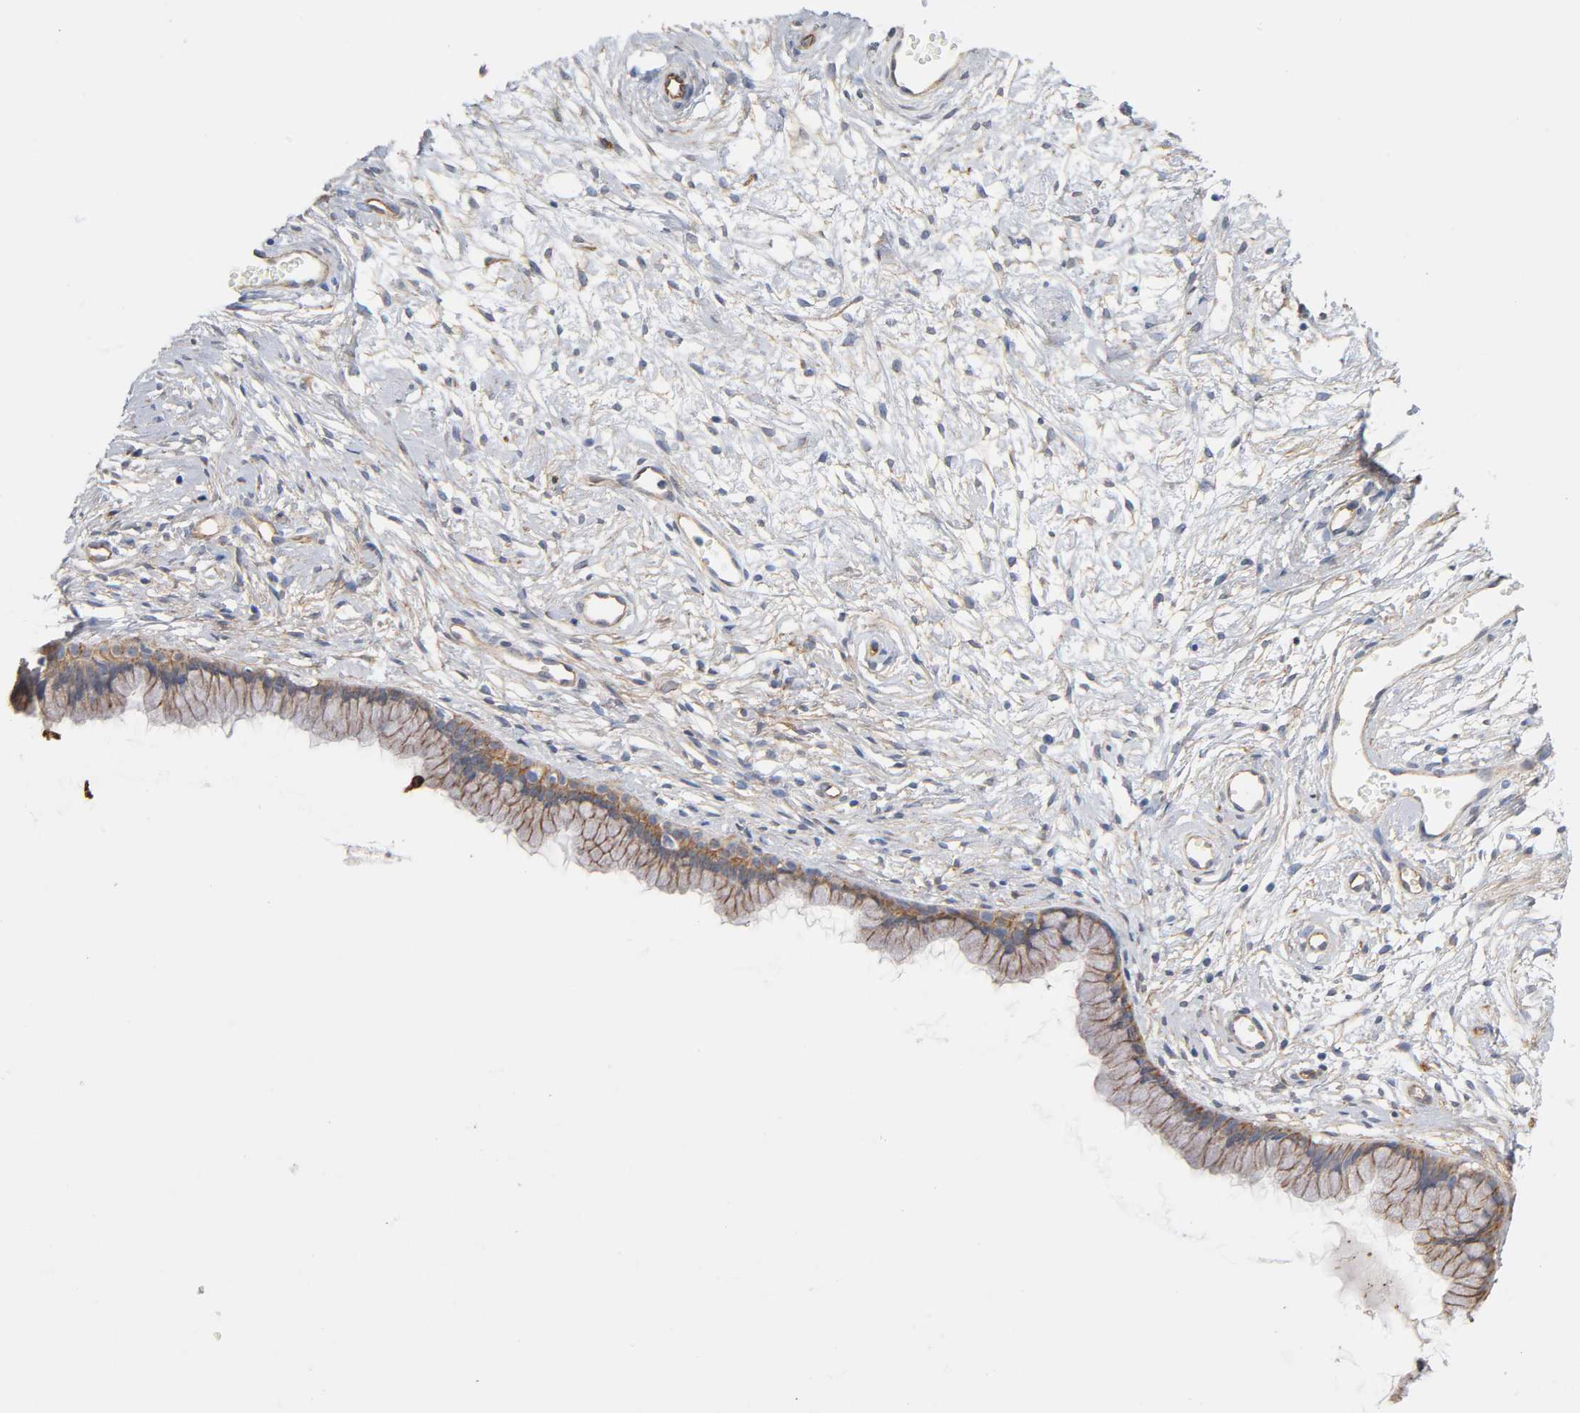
{"staining": {"intensity": "moderate", "quantity": ">75%", "location": "cytoplasmic/membranous"}, "tissue": "cervix", "cell_type": "Glandular cells", "image_type": "normal", "snomed": [{"axis": "morphology", "description": "Normal tissue, NOS"}, {"axis": "topography", "description": "Cervix"}], "caption": "Cervix stained with DAB (3,3'-diaminobenzidine) IHC displays medium levels of moderate cytoplasmic/membranous staining in about >75% of glandular cells.", "gene": "SPTAN1", "patient": {"sex": "female", "age": 39}}